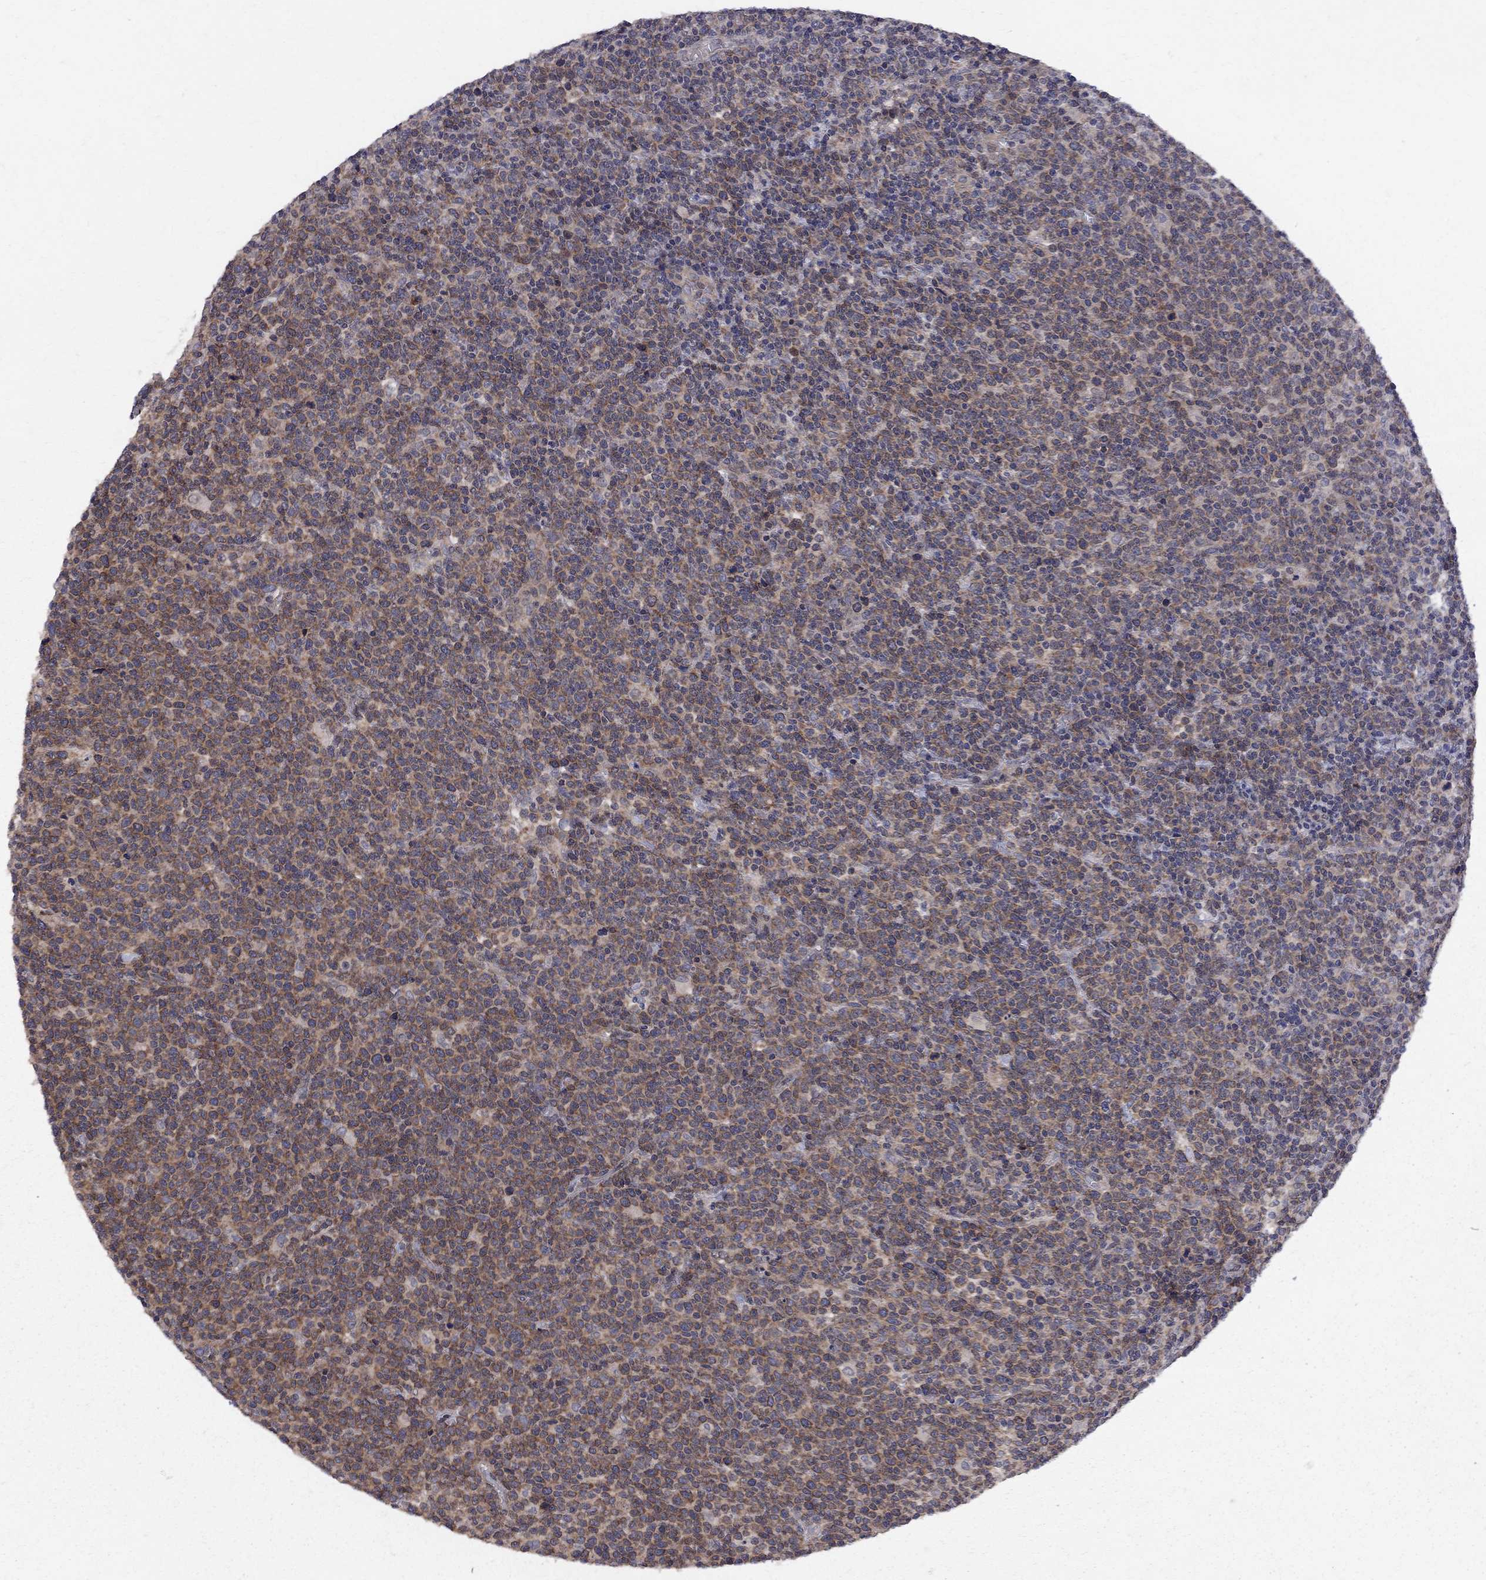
{"staining": {"intensity": "moderate", "quantity": "25%-75%", "location": "cytoplasmic/membranous"}, "tissue": "lymphoma", "cell_type": "Tumor cells", "image_type": "cancer", "snomed": [{"axis": "morphology", "description": "Malignant lymphoma, non-Hodgkin's type, High grade"}, {"axis": "topography", "description": "Lymph node"}], "caption": "The photomicrograph displays staining of lymphoma, revealing moderate cytoplasmic/membranous protein staining (brown color) within tumor cells.", "gene": "CNOT11", "patient": {"sex": "male", "age": 61}}